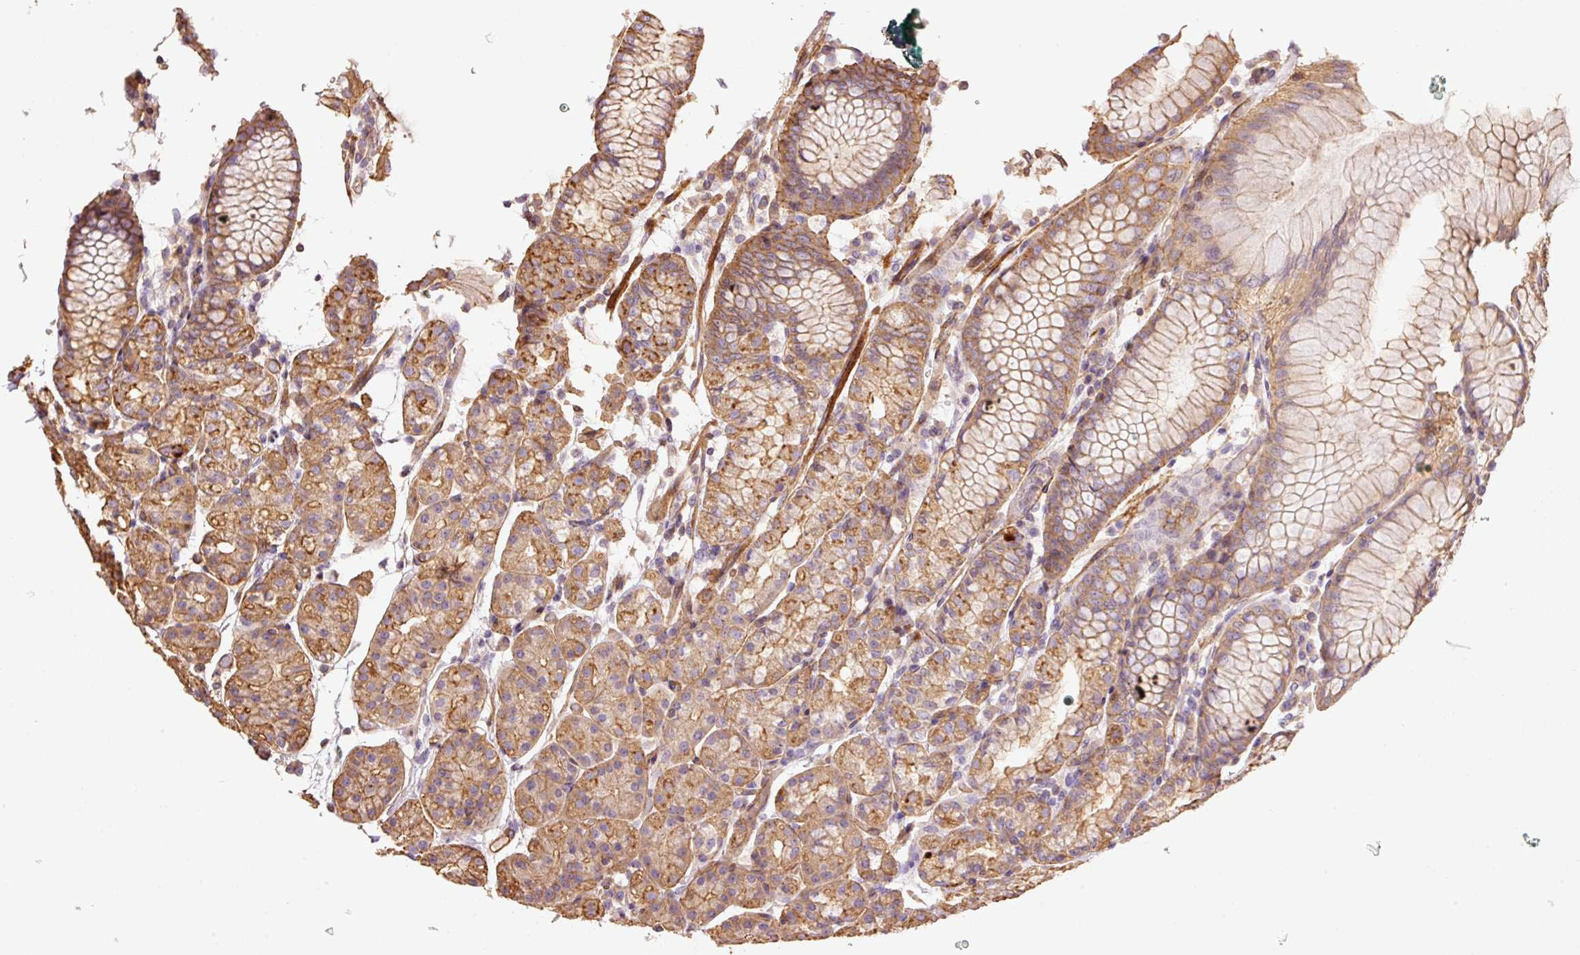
{"staining": {"intensity": "moderate", "quantity": "25%-75%", "location": "cytoplasmic/membranous"}, "tissue": "stomach", "cell_type": "Glandular cells", "image_type": "normal", "snomed": [{"axis": "morphology", "description": "Normal tissue, NOS"}, {"axis": "topography", "description": "Stomach"}], "caption": "A brown stain highlights moderate cytoplasmic/membranous staining of a protein in glandular cells of unremarkable stomach. The staining is performed using DAB brown chromogen to label protein expression. The nuclei are counter-stained blue using hematoxylin.", "gene": "PPP1R1B", "patient": {"sex": "female", "age": 57}}